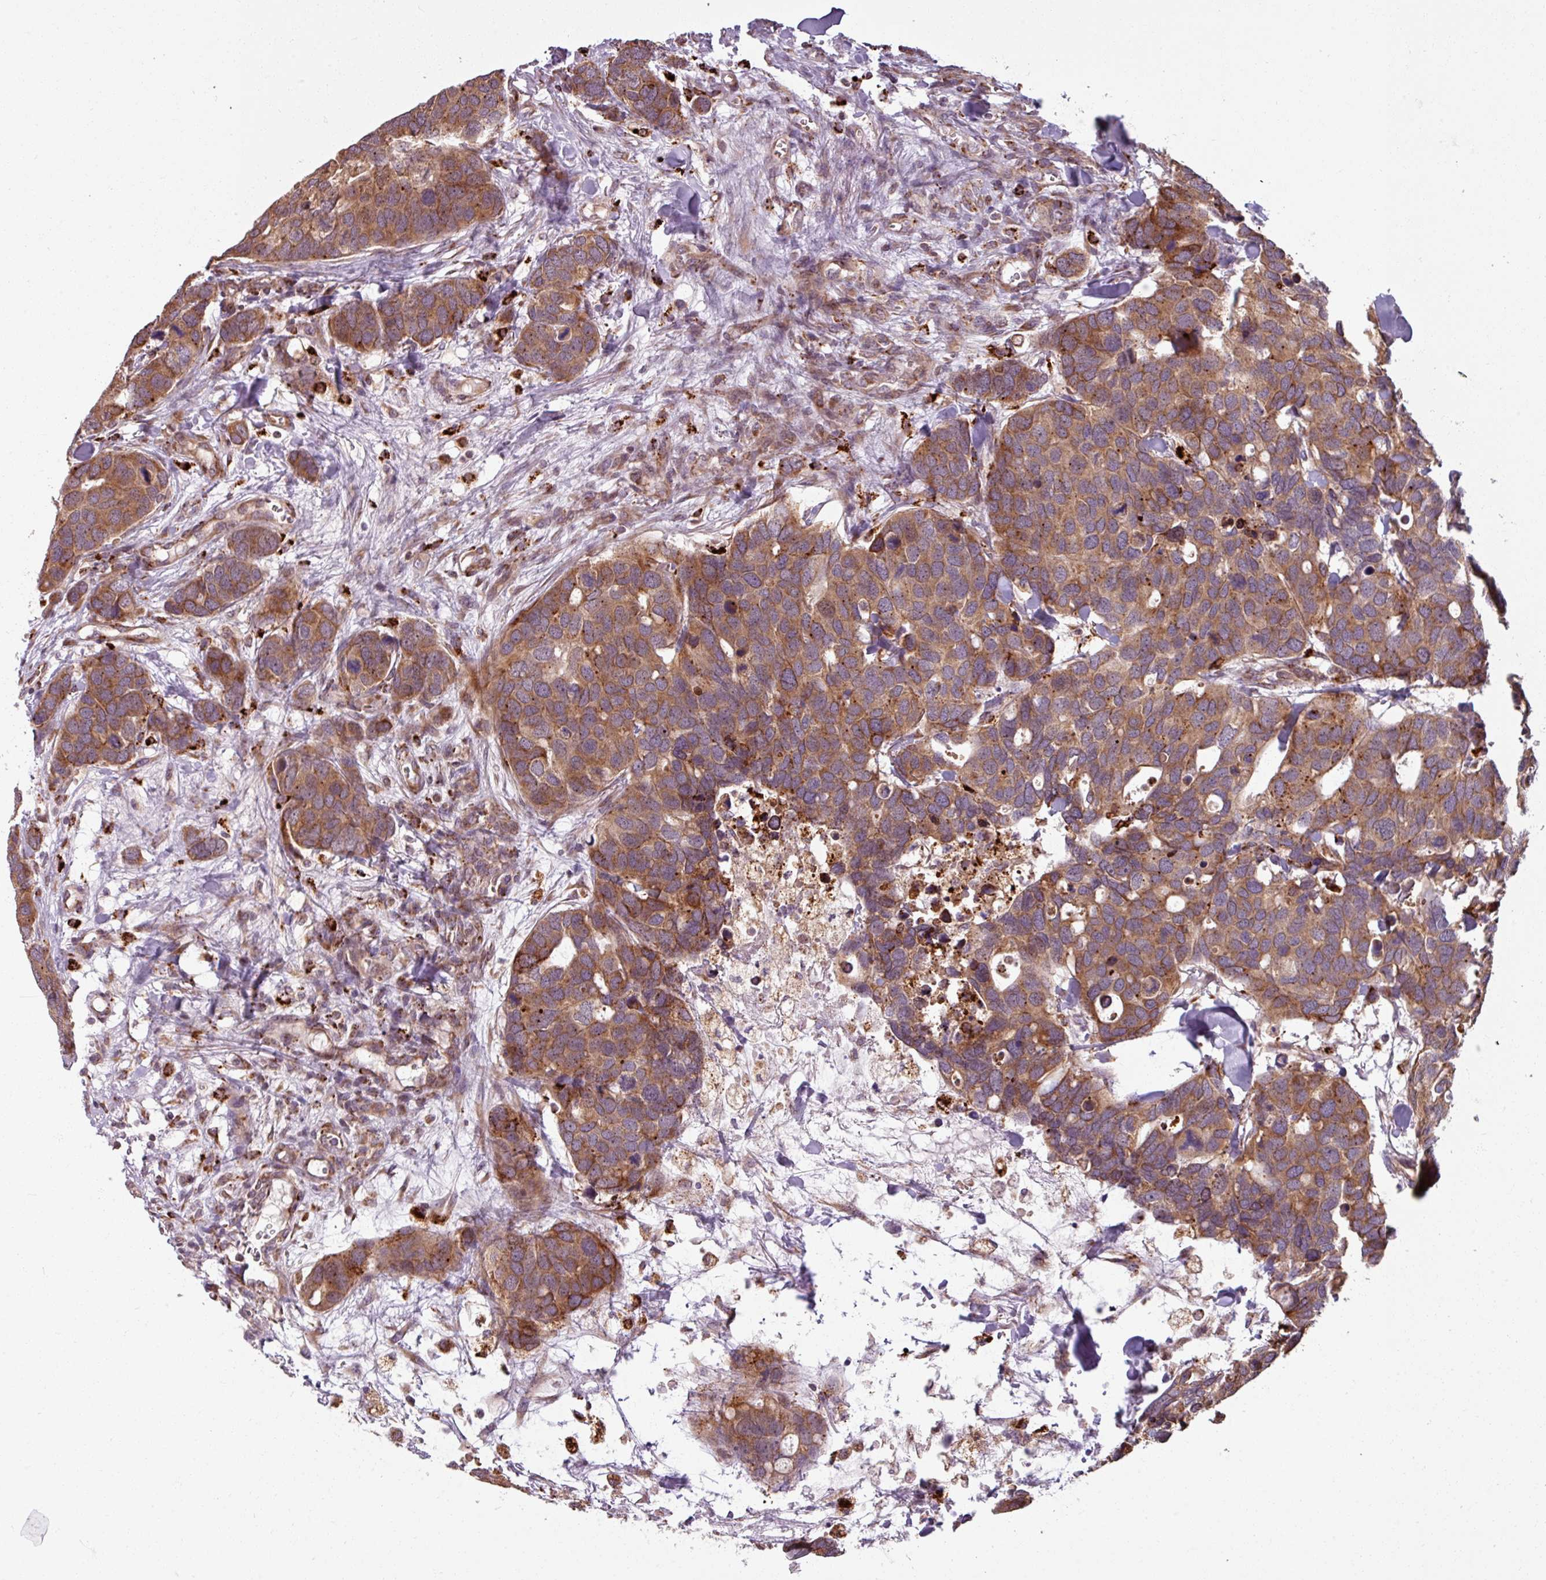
{"staining": {"intensity": "moderate", "quantity": ">75%", "location": "cytoplasmic/membranous"}, "tissue": "breast cancer", "cell_type": "Tumor cells", "image_type": "cancer", "snomed": [{"axis": "morphology", "description": "Duct carcinoma"}, {"axis": "topography", "description": "Breast"}], "caption": "Immunohistochemical staining of breast cancer demonstrates moderate cytoplasmic/membranous protein expression in approximately >75% of tumor cells.", "gene": "MAGT1", "patient": {"sex": "female", "age": 83}}